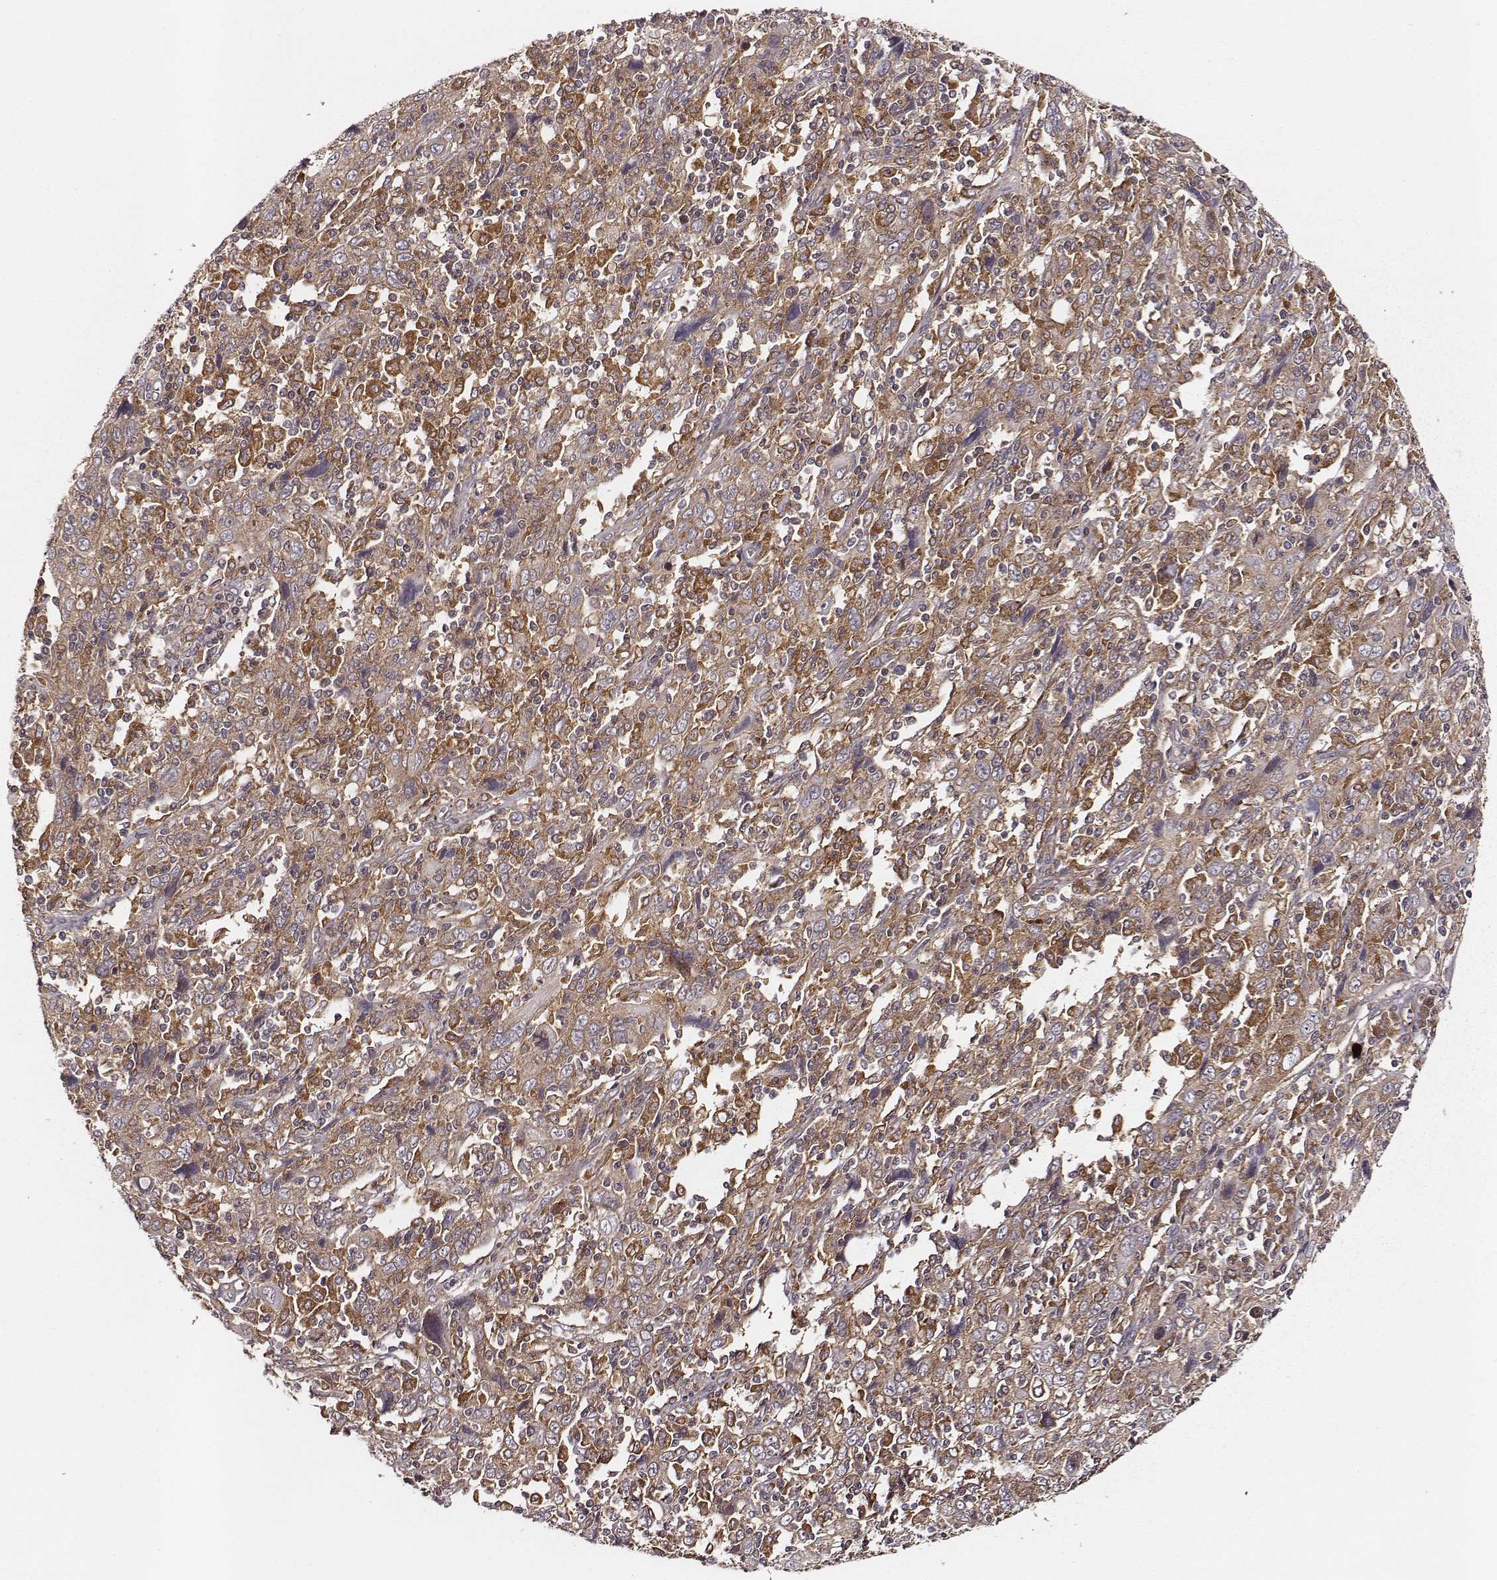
{"staining": {"intensity": "moderate", "quantity": ">75%", "location": "cytoplasmic/membranous"}, "tissue": "cervical cancer", "cell_type": "Tumor cells", "image_type": "cancer", "snomed": [{"axis": "morphology", "description": "Squamous cell carcinoma, NOS"}, {"axis": "topography", "description": "Cervix"}], "caption": "A brown stain labels moderate cytoplasmic/membranous staining of a protein in human cervical squamous cell carcinoma tumor cells. The staining was performed using DAB to visualize the protein expression in brown, while the nuclei were stained in blue with hematoxylin (Magnification: 20x).", "gene": "VPS26A", "patient": {"sex": "female", "age": 46}}